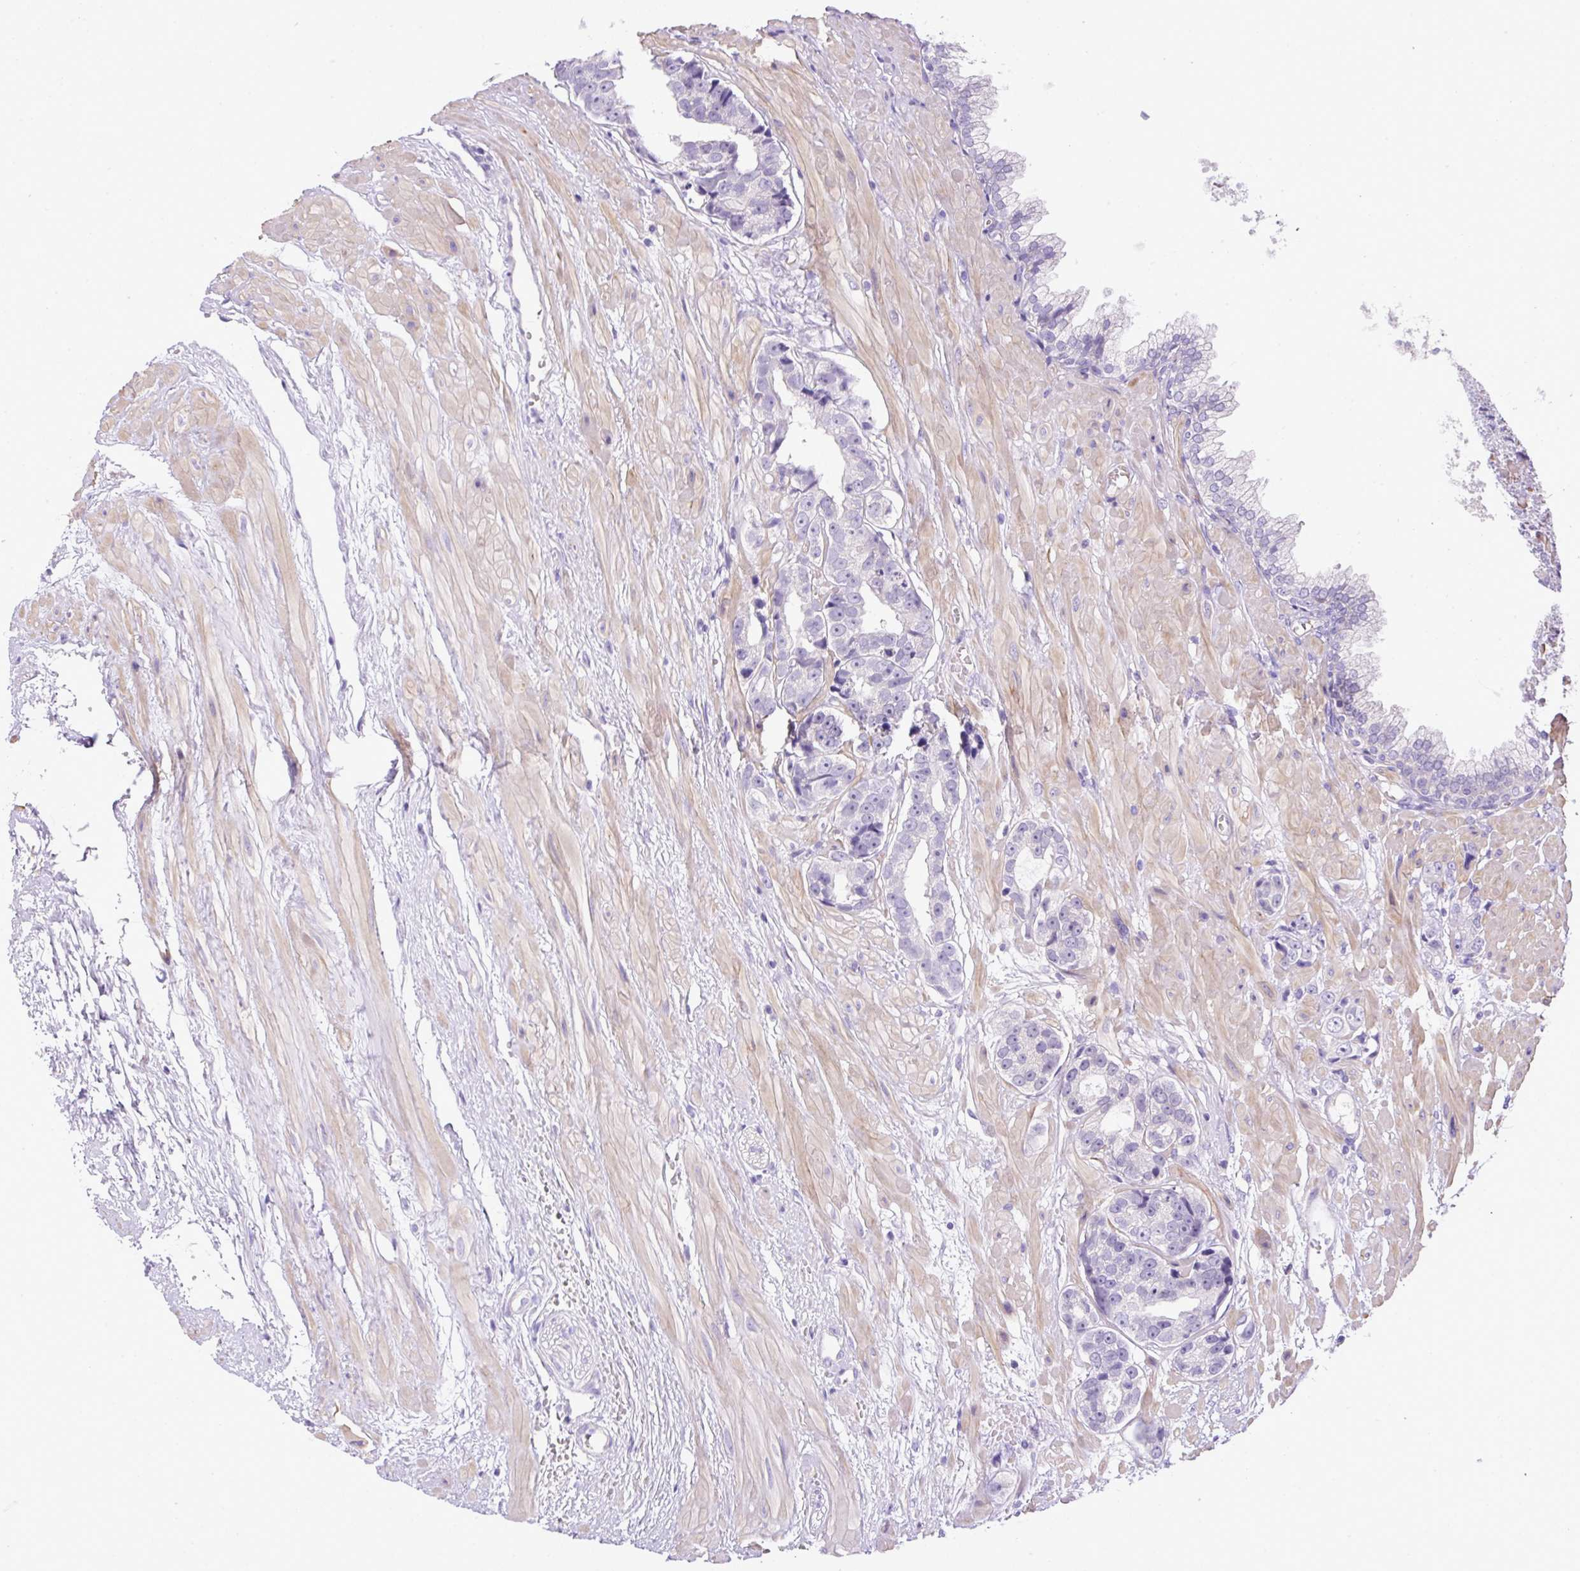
{"staining": {"intensity": "negative", "quantity": "none", "location": "none"}, "tissue": "prostate cancer", "cell_type": "Tumor cells", "image_type": "cancer", "snomed": [{"axis": "morphology", "description": "Adenocarcinoma, High grade"}, {"axis": "topography", "description": "Prostate"}], "caption": "An immunohistochemistry (IHC) micrograph of prostate cancer (adenocarcinoma (high-grade)) is shown. There is no staining in tumor cells of prostate cancer (adenocarcinoma (high-grade)).", "gene": "NPTN", "patient": {"sex": "male", "age": 71}}